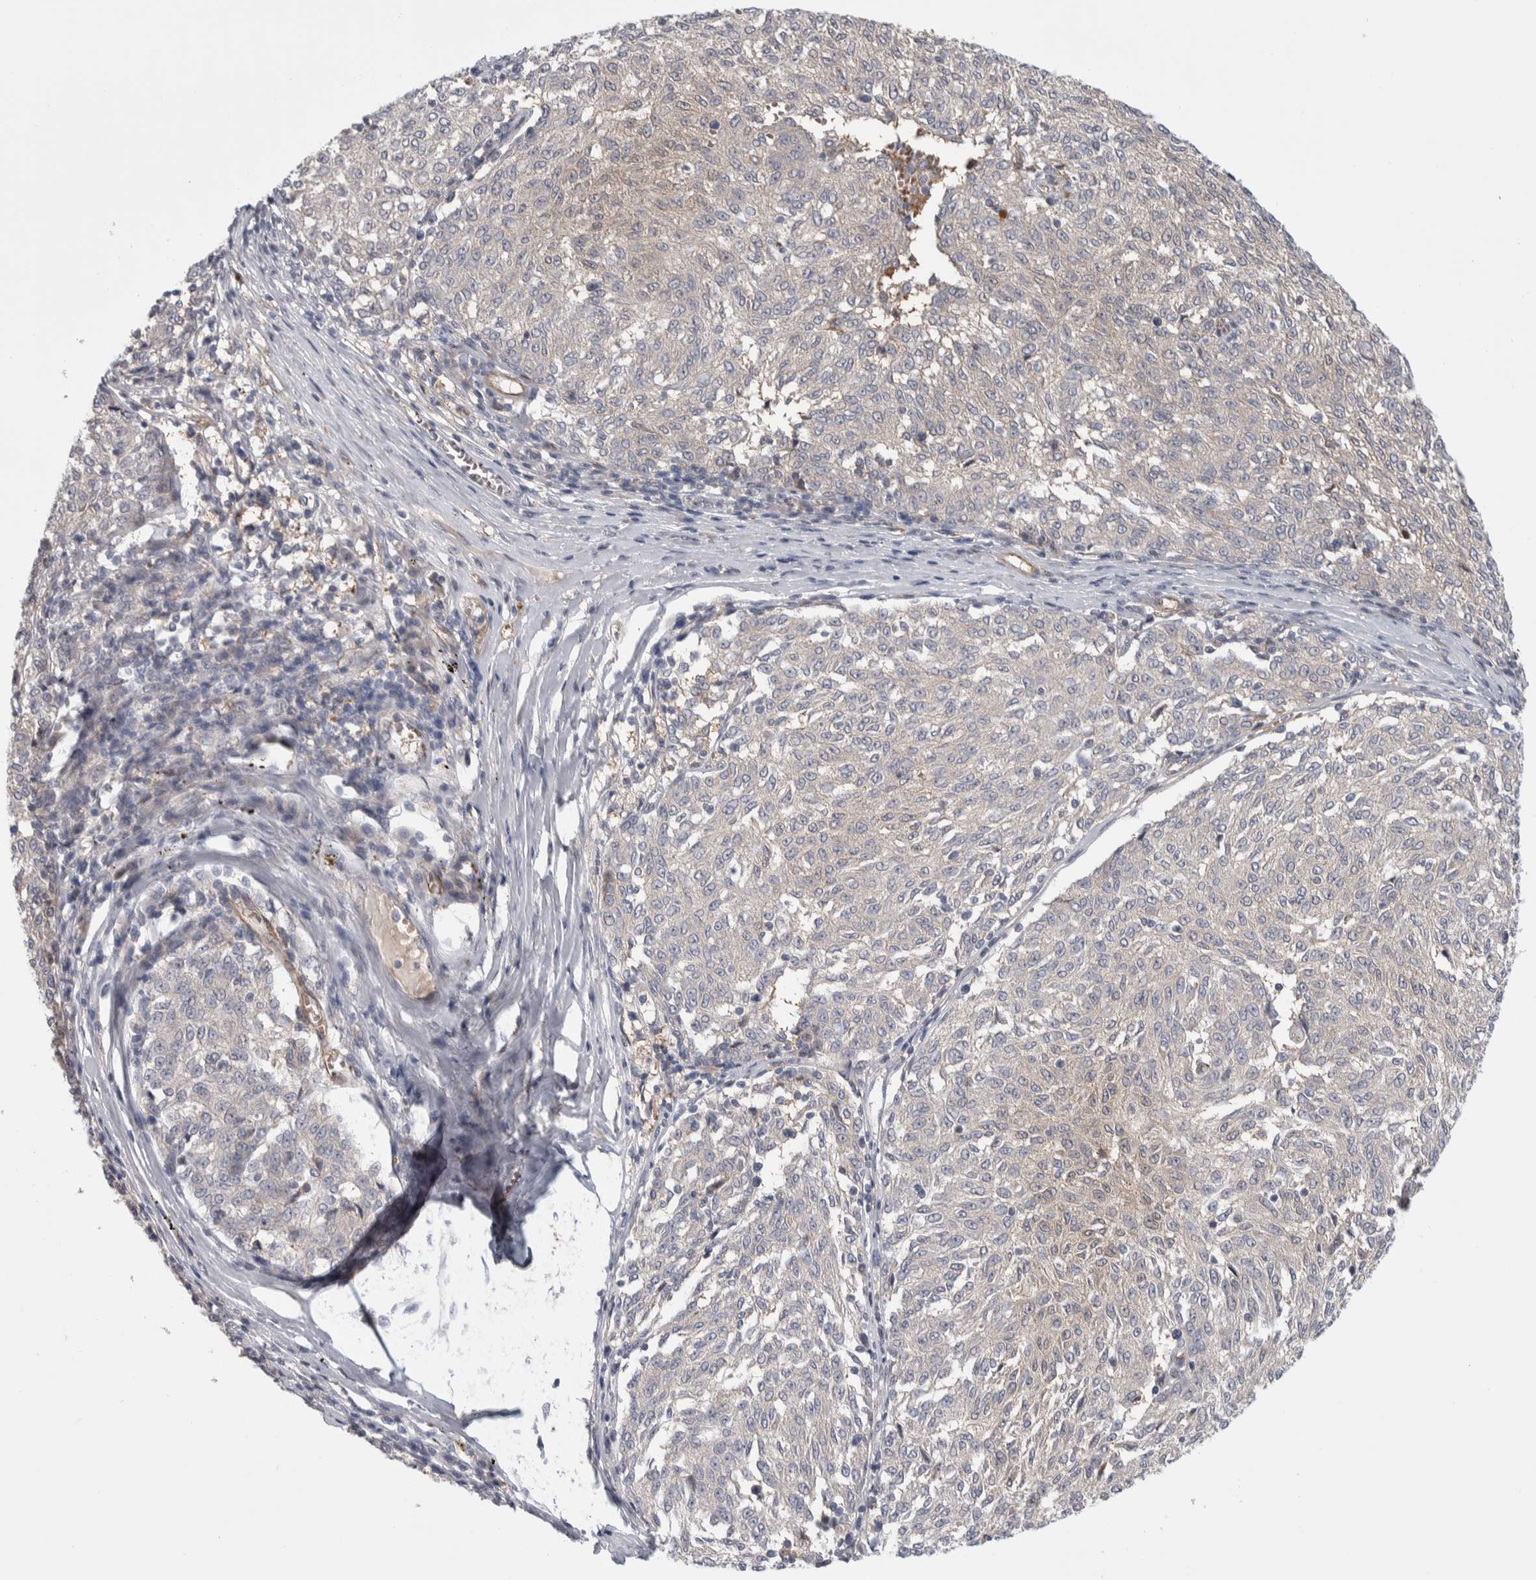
{"staining": {"intensity": "weak", "quantity": "25%-75%", "location": "cytoplasmic/membranous"}, "tissue": "melanoma", "cell_type": "Tumor cells", "image_type": "cancer", "snomed": [{"axis": "morphology", "description": "Malignant melanoma, NOS"}, {"axis": "topography", "description": "Skin"}], "caption": "High-magnification brightfield microscopy of malignant melanoma stained with DAB (brown) and counterstained with hematoxylin (blue). tumor cells exhibit weak cytoplasmic/membranous expression is identified in about25%-75% of cells.", "gene": "ZNF862", "patient": {"sex": "female", "age": 72}}